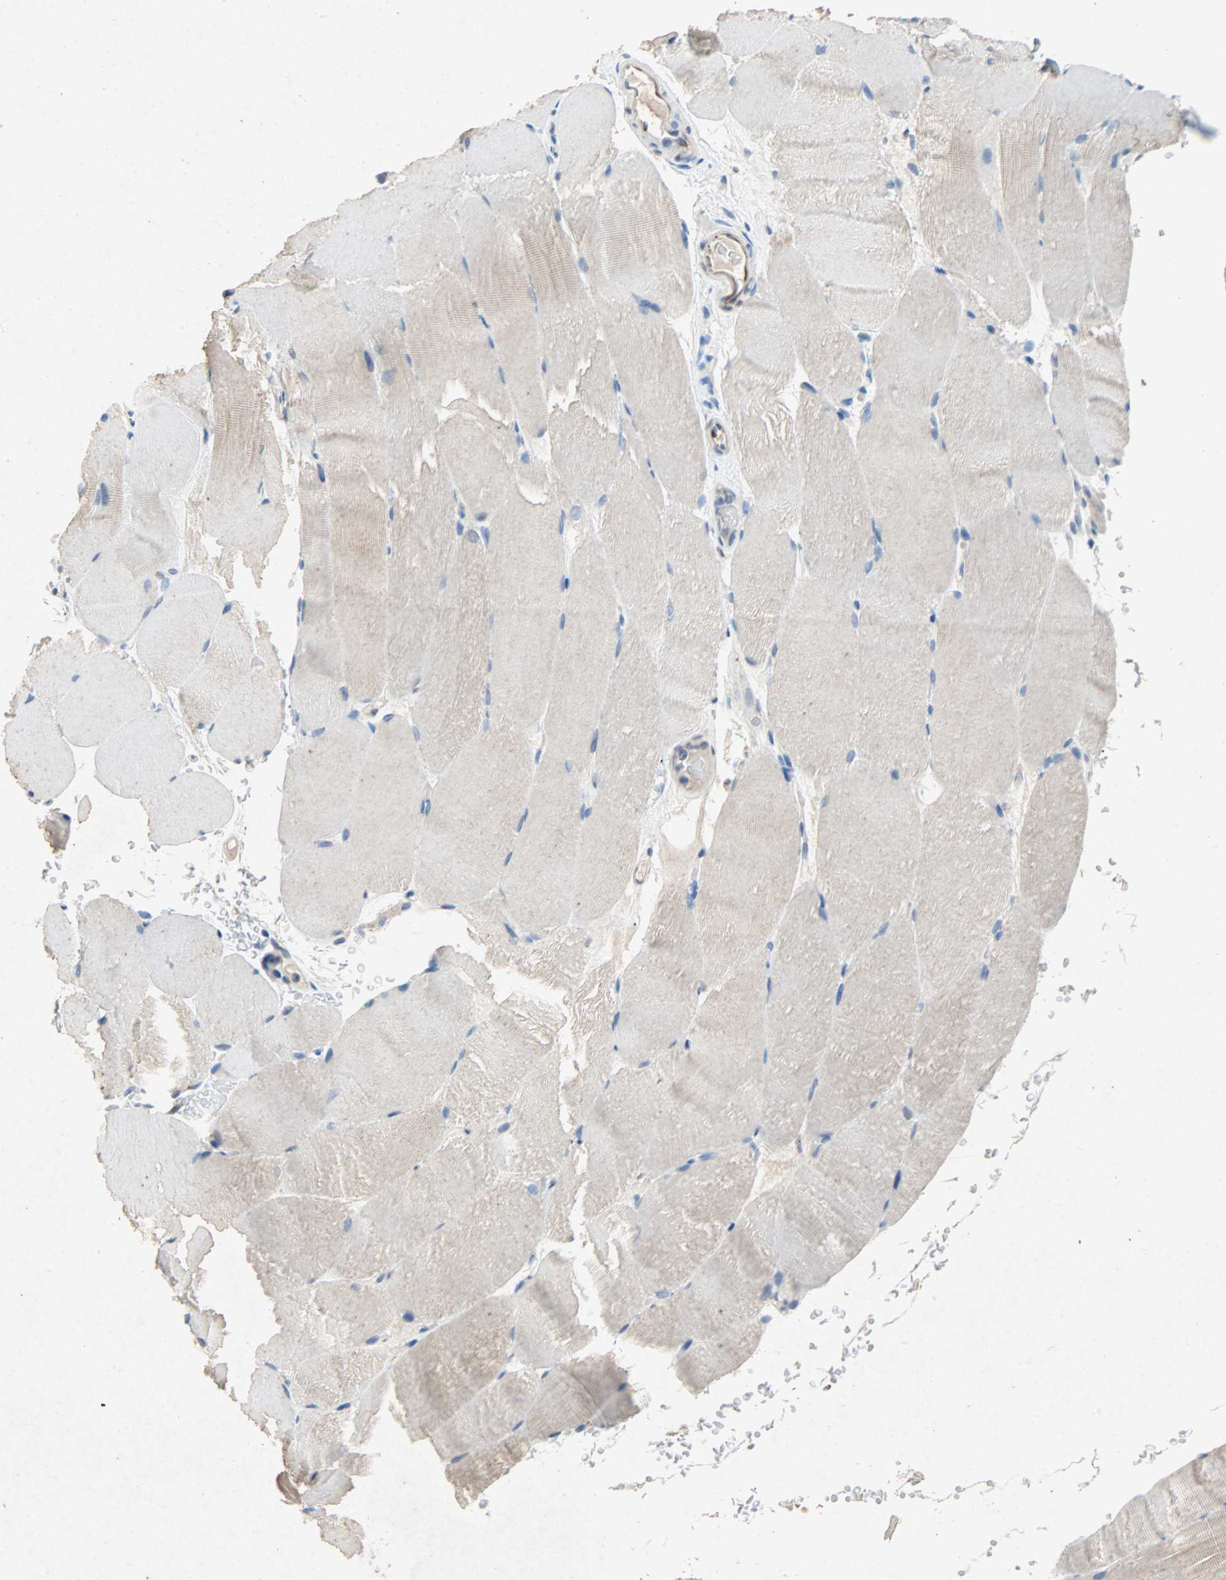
{"staining": {"intensity": "negative", "quantity": "none", "location": "none"}, "tissue": "skeletal muscle", "cell_type": "Myocytes", "image_type": "normal", "snomed": [{"axis": "morphology", "description": "Normal tissue, NOS"}, {"axis": "topography", "description": "Skeletal muscle"}, {"axis": "topography", "description": "Parathyroid gland"}], "caption": "This micrograph is of unremarkable skeletal muscle stained with immunohistochemistry (IHC) to label a protein in brown with the nuclei are counter-stained blue. There is no staining in myocytes. (Stains: DAB immunohistochemistry (IHC) with hematoxylin counter stain, Microscopy: brightfield microscopy at high magnification).", "gene": "PCDHB2", "patient": {"sex": "female", "age": 37}}